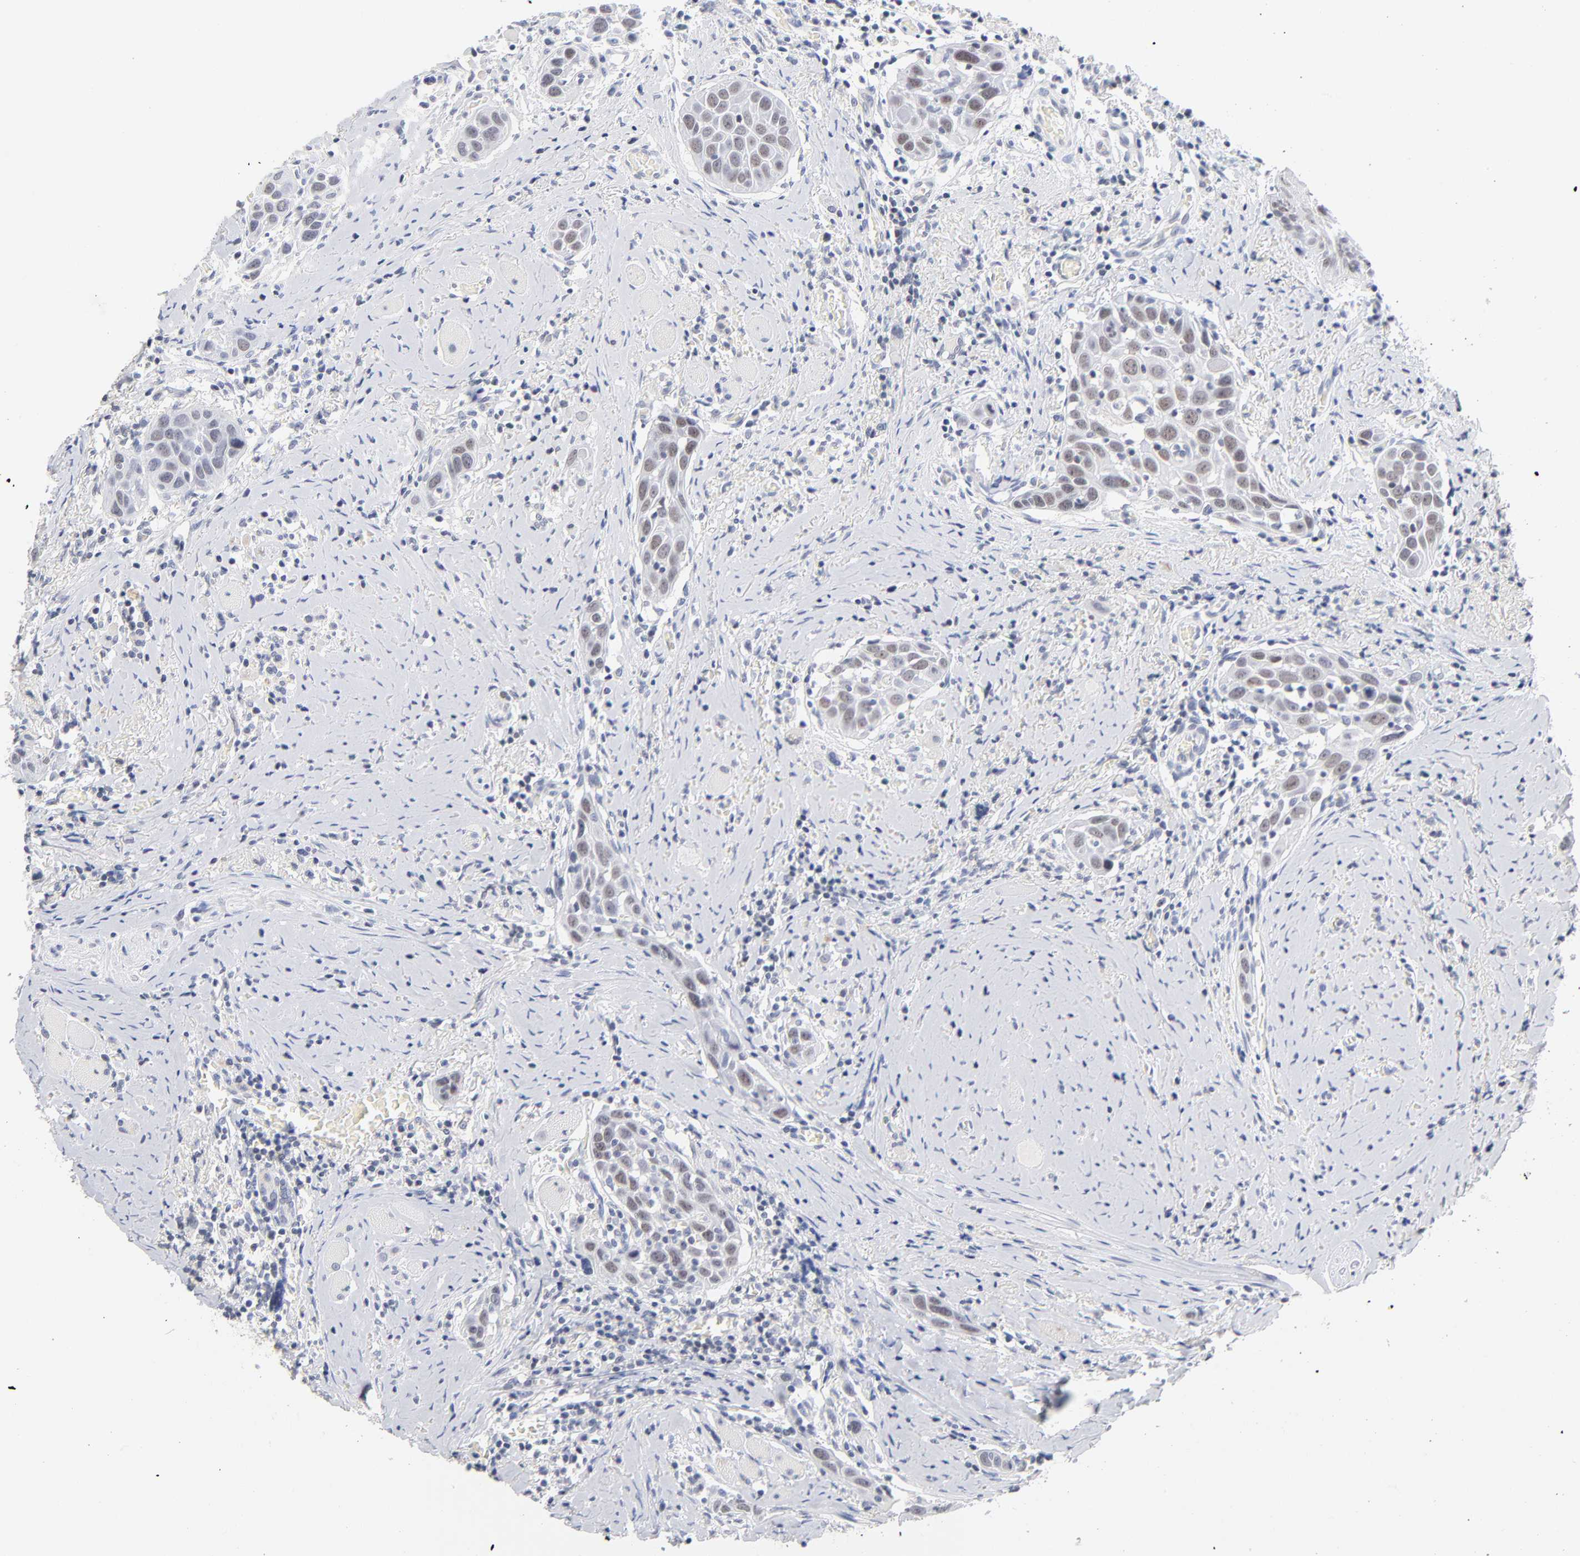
{"staining": {"intensity": "weak", "quantity": "25%-75%", "location": "nuclear"}, "tissue": "head and neck cancer", "cell_type": "Tumor cells", "image_type": "cancer", "snomed": [{"axis": "morphology", "description": "Squamous cell carcinoma, NOS"}, {"axis": "topography", "description": "Oral tissue"}, {"axis": "topography", "description": "Head-Neck"}], "caption": "Immunohistochemical staining of human head and neck cancer demonstrates weak nuclear protein expression in about 25%-75% of tumor cells.", "gene": "ORC2", "patient": {"sex": "female", "age": 50}}